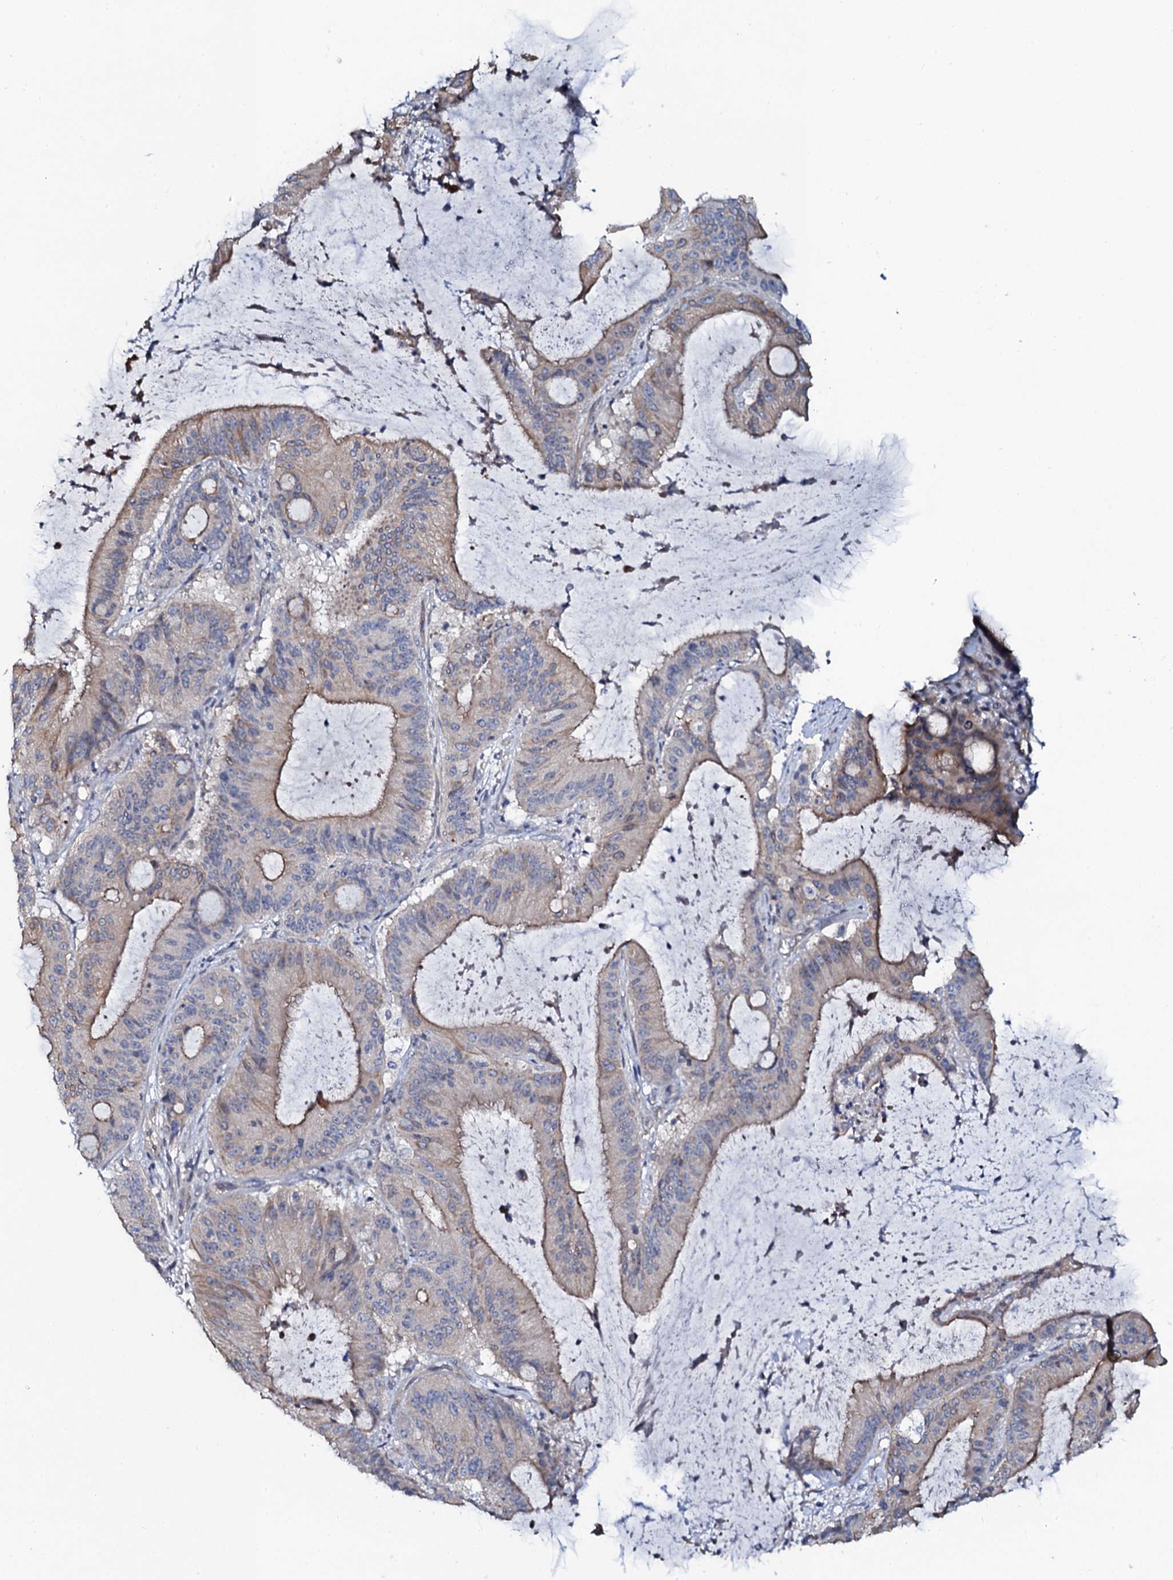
{"staining": {"intensity": "moderate", "quantity": "<25%", "location": "cytoplasmic/membranous"}, "tissue": "liver cancer", "cell_type": "Tumor cells", "image_type": "cancer", "snomed": [{"axis": "morphology", "description": "Normal tissue, NOS"}, {"axis": "morphology", "description": "Cholangiocarcinoma"}, {"axis": "topography", "description": "Liver"}, {"axis": "topography", "description": "Peripheral nerve tissue"}], "caption": "This is a micrograph of immunohistochemistry staining of liver cholangiocarcinoma, which shows moderate positivity in the cytoplasmic/membranous of tumor cells.", "gene": "C10orf88", "patient": {"sex": "female", "age": 73}}